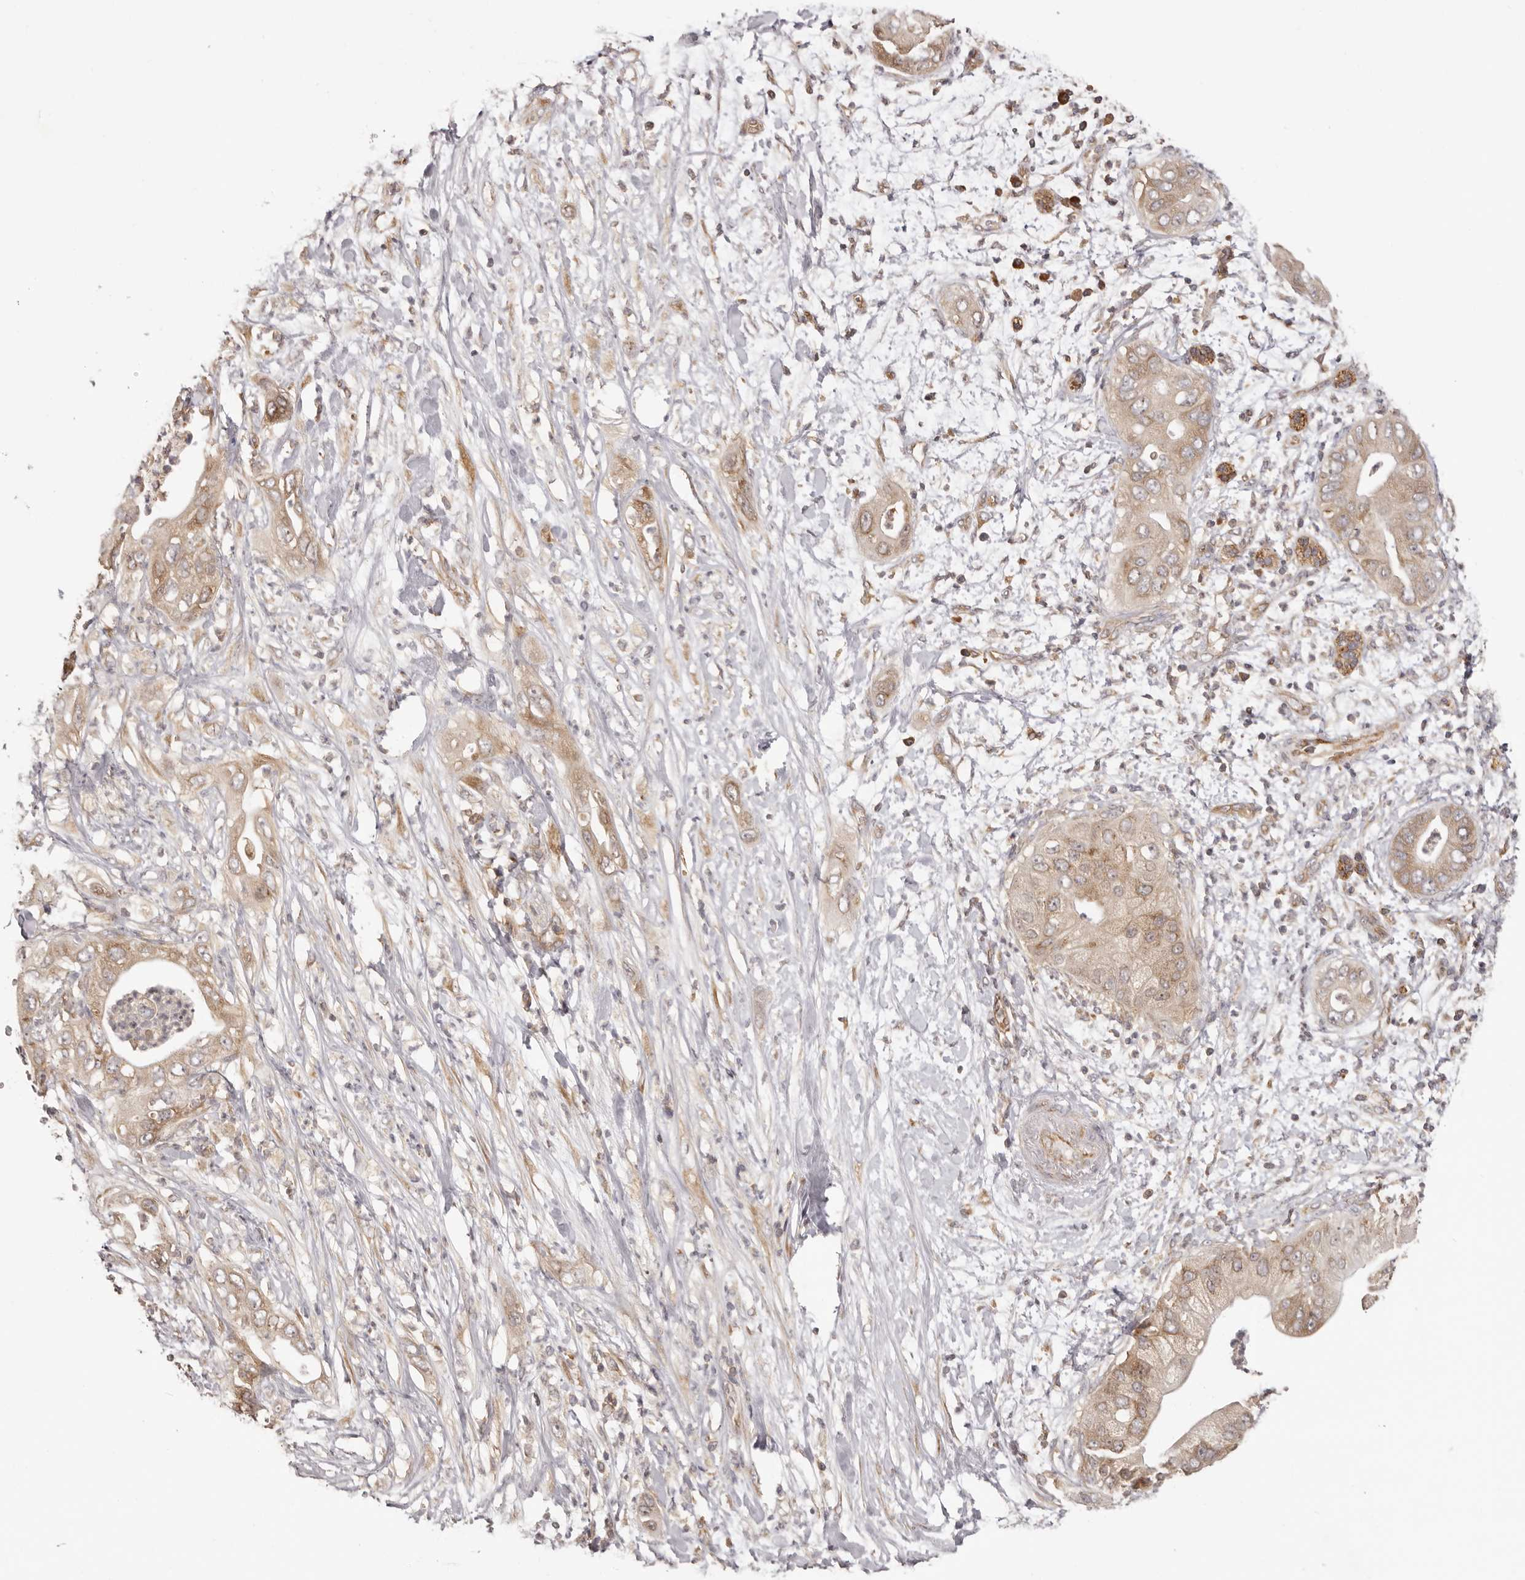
{"staining": {"intensity": "moderate", "quantity": ">75%", "location": "cytoplasmic/membranous"}, "tissue": "pancreatic cancer", "cell_type": "Tumor cells", "image_type": "cancer", "snomed": [{"axis": "morphology", "description": "Adenocarcinoma, NOS"}, {"axis": "topography", "description": "Pancreas"}], "caption": "Immunohistochemical staining of pancreatic cancer demonstrates moderate cytoplasmic/membranous protein staining in approximately >75% of tumor cells.", "gene": "EEF1E1", "patient": {"sex": "female", "age": 78}}